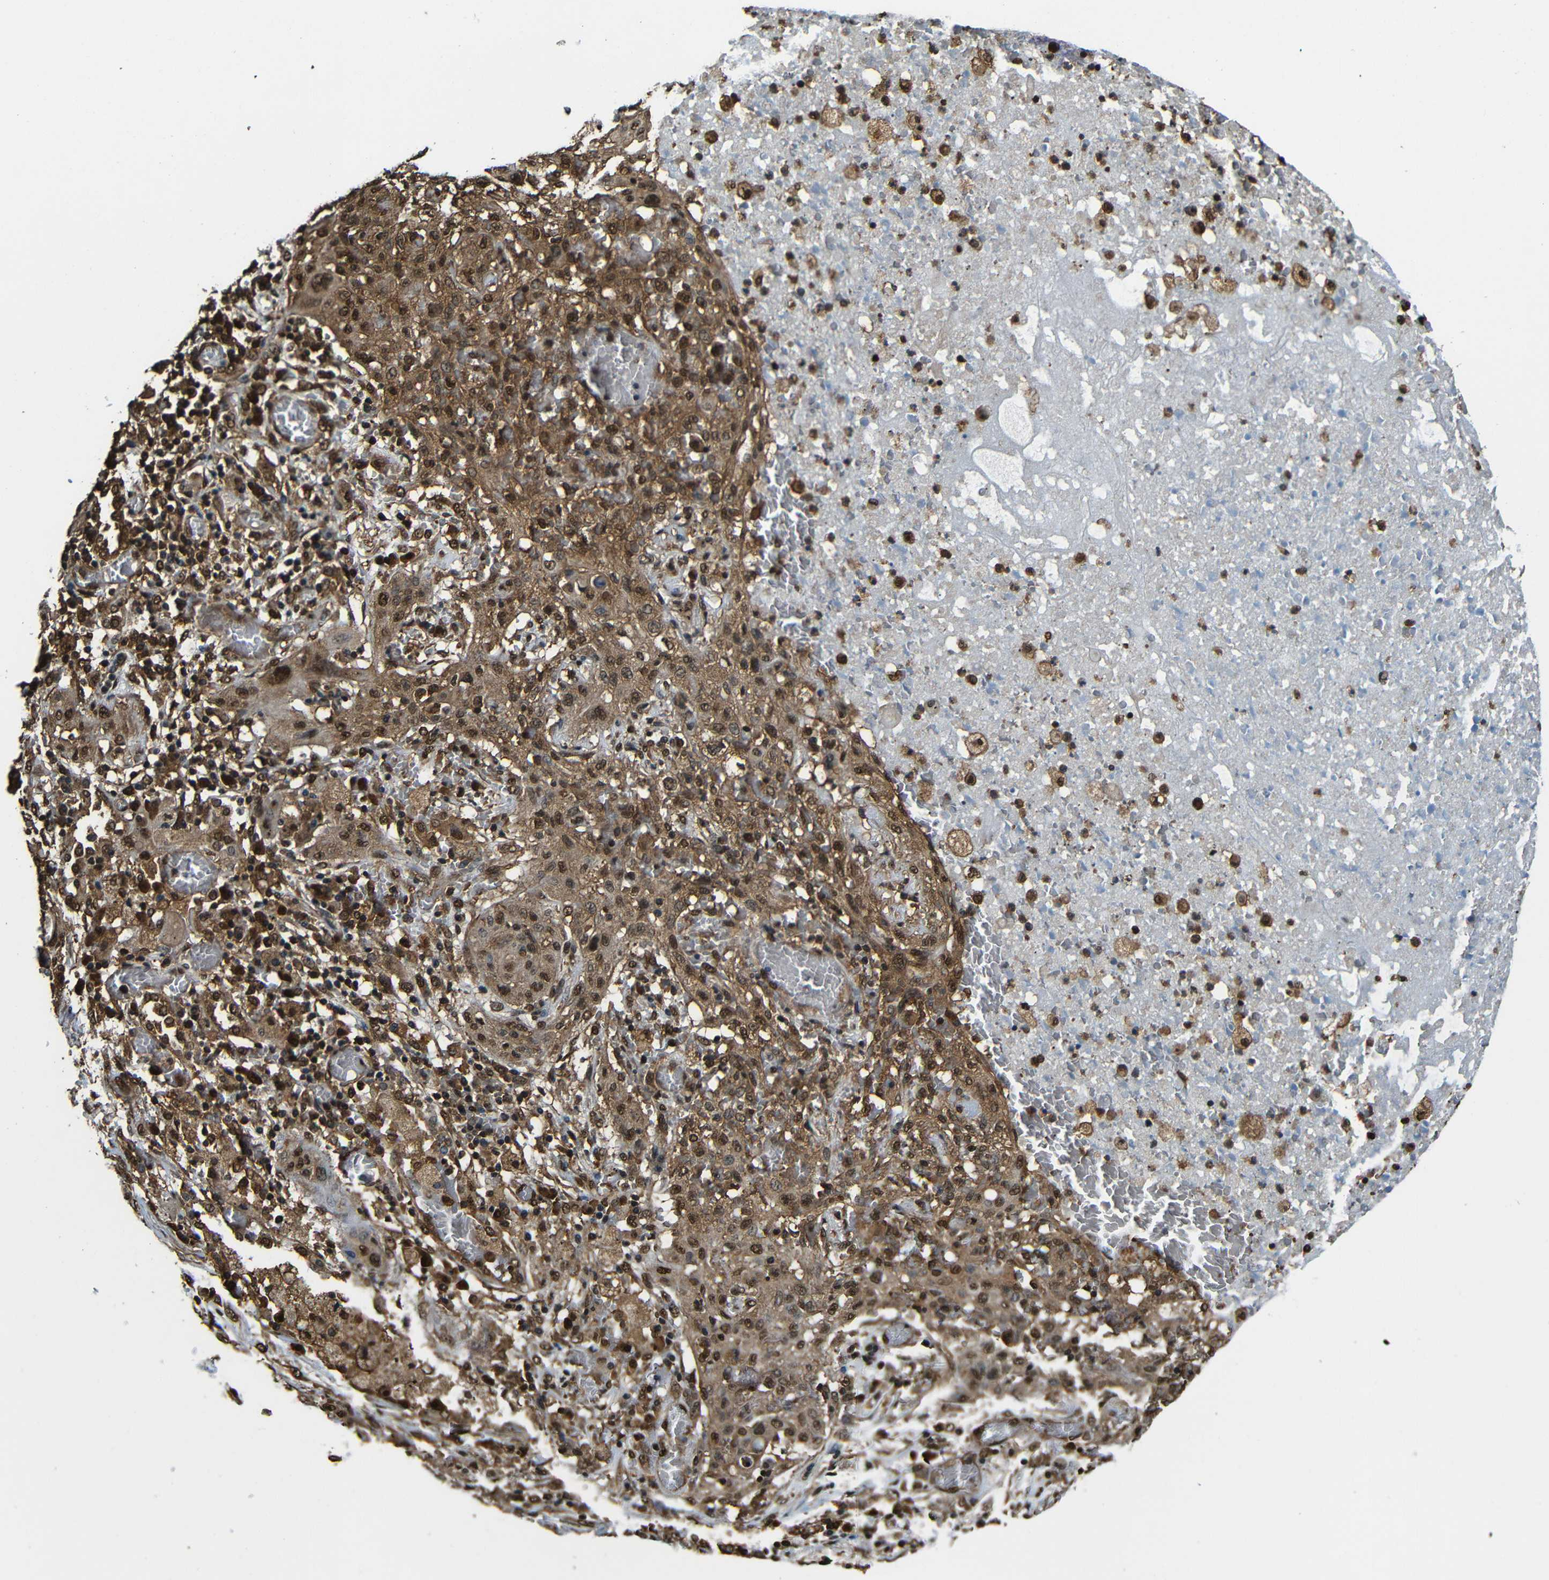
{"staining": {"intensity": "strong", "quantity": ">75%", "location": "cytoplasmic/membranous,nuclear"}, "tissue": "lung cancer", "cell_type": "Tumor cells", "image_type": "cancer", "snomed": [{"axis": "morphology", "description": "Squamous cell carcinoma, NOS"}, {"axis": "topography", "description": "Lung"}], "caption": "Immunohistochemical staining of human lung cancer reveals high levels of strong cytoplasmic/membranous and nuclear protein expression in approximately >75% of tumor cells.", "gene": "VCP", "patient": {"sex": "female", "age": 47}}